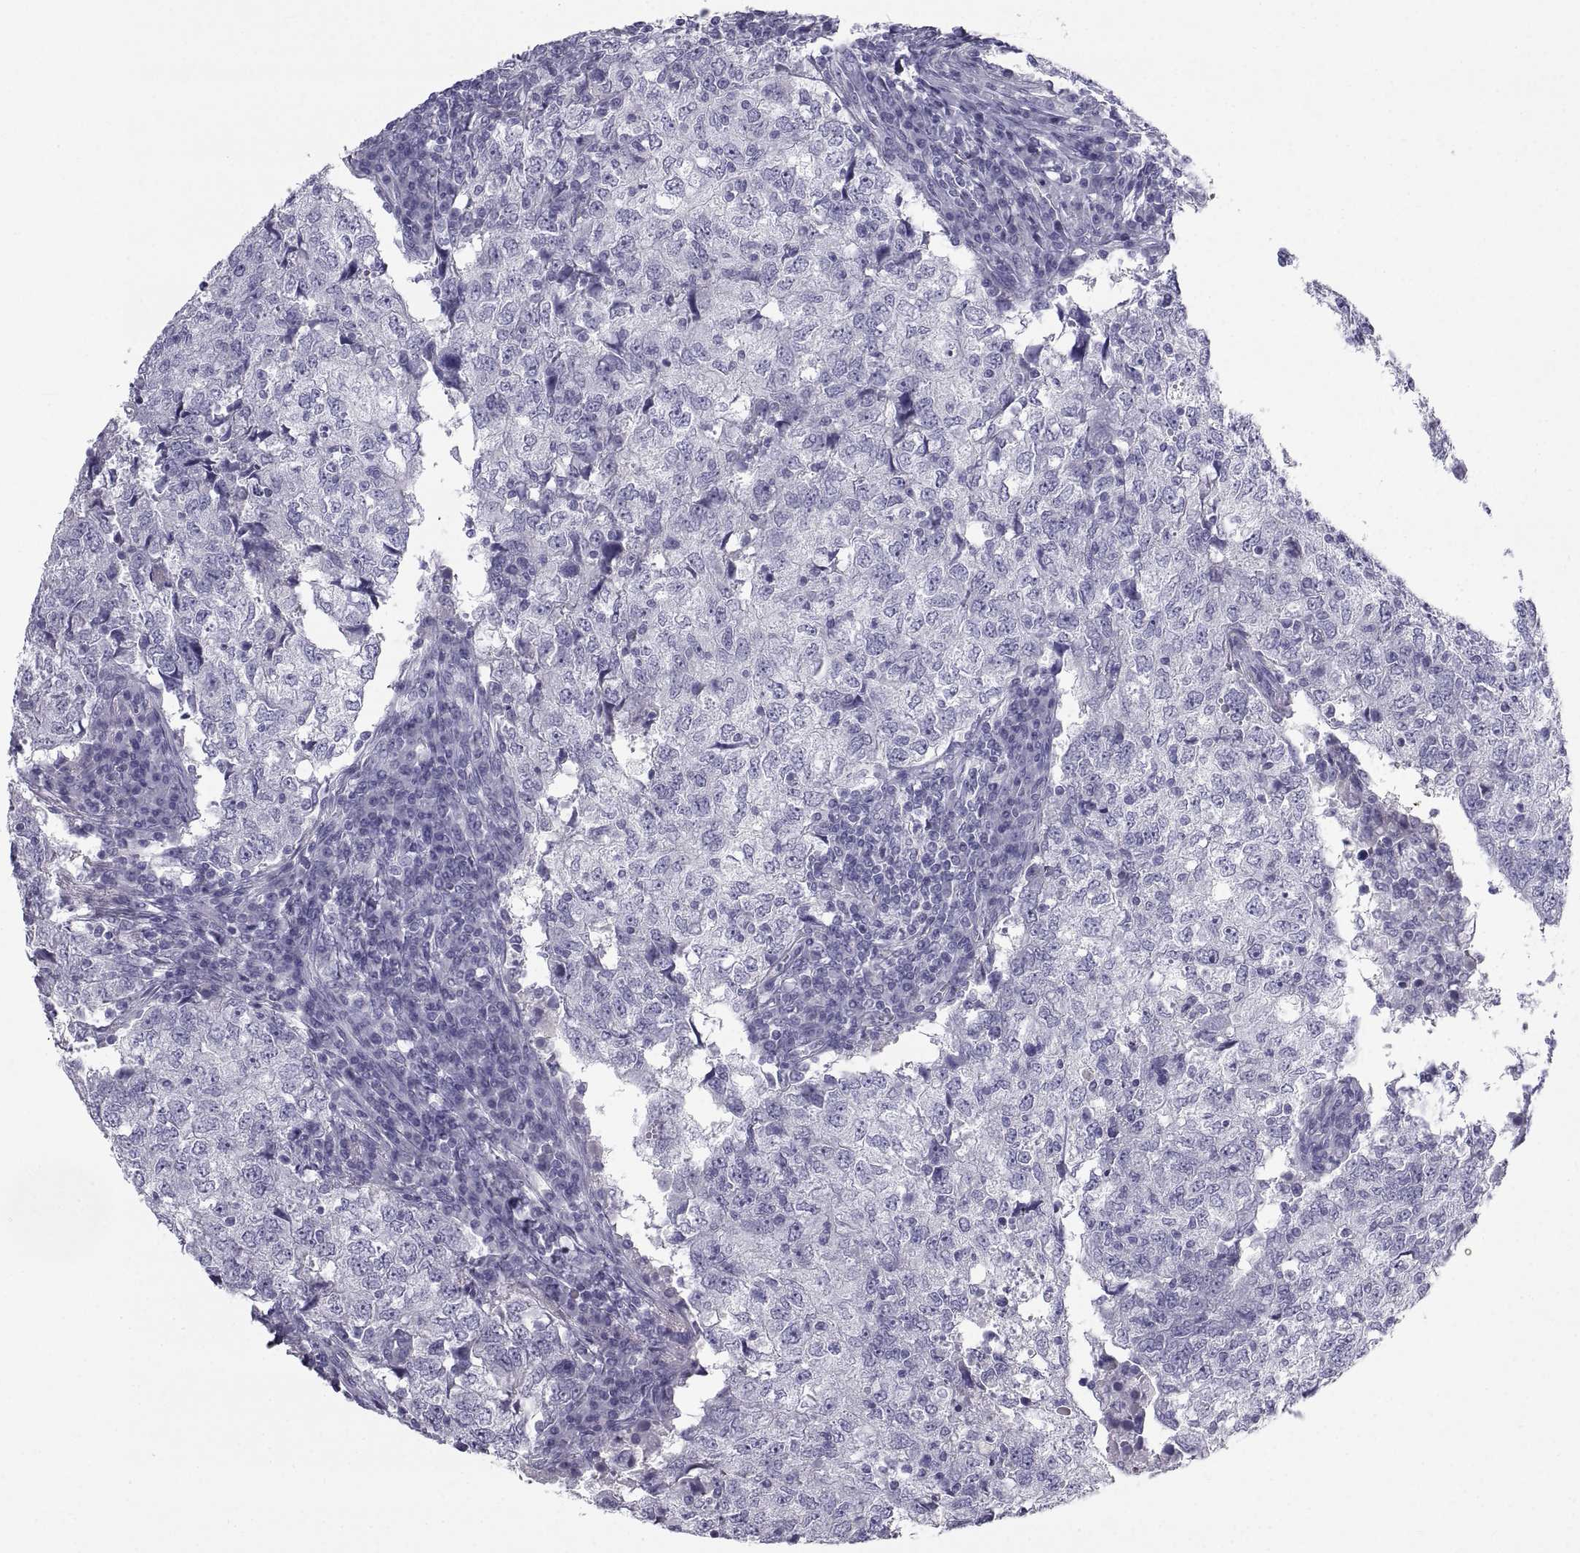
{"staining": {"intensity": "negative", "quantity": "none", "location": "none"}, "tissue": "breast cancer", "cell_type": "Tumor cells", "image_type": "cancer", "snomed": [{"axis": "morphology", "description": "Duct carcinoma"}, {"axis": "topography", "description": "Breast"}], "caption": "Human infiltrating ductal carcinoma (breast) stained for a protein using IHC reveals no expression in tumor cells.", "gene": "PCSK1N", "patient": {"sex": "female", "age": 30}}